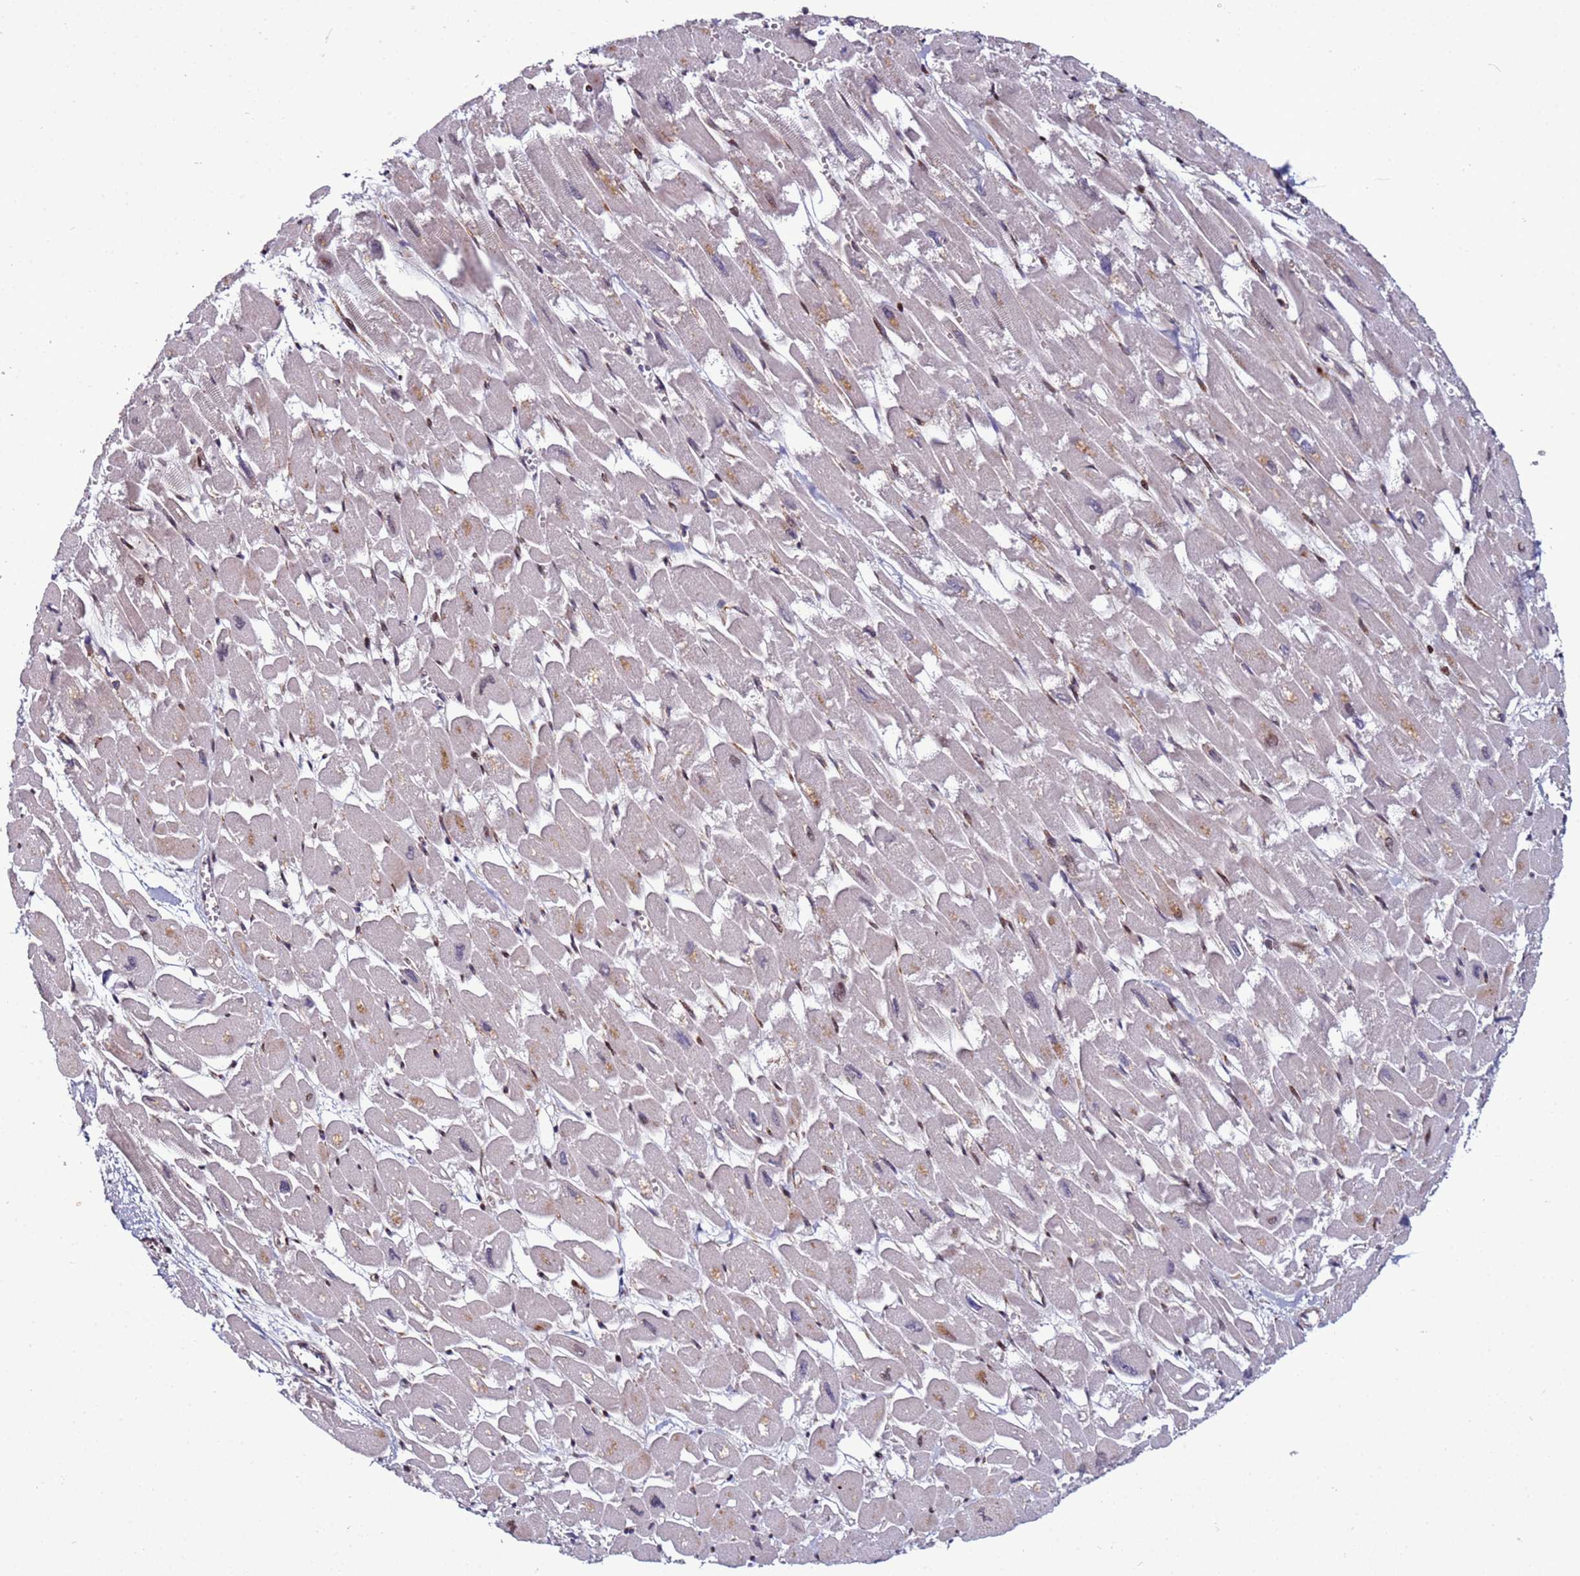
{"staining": {"intensity": "moderate", "quantity": "<25%", "location": "cytoplasmic/membranous"}, "tissue": "heart muscle", "cell_type": "Cardiomyocytes", "image_type": "normal", "snomed": [{"axis": "morphology", "description": "Normal tissue, NOS"}, {"axis": "topography", "description": "Heart"}], "caption": "Approximately <25% of cardiomyocytes in normal human heart muscle display moderate cytoplasmic/membranous protein positivity as visualized by brown immunohistochemical staining.", "gene": "WBP11", "patient": {"sex": "male", "age": 54}}